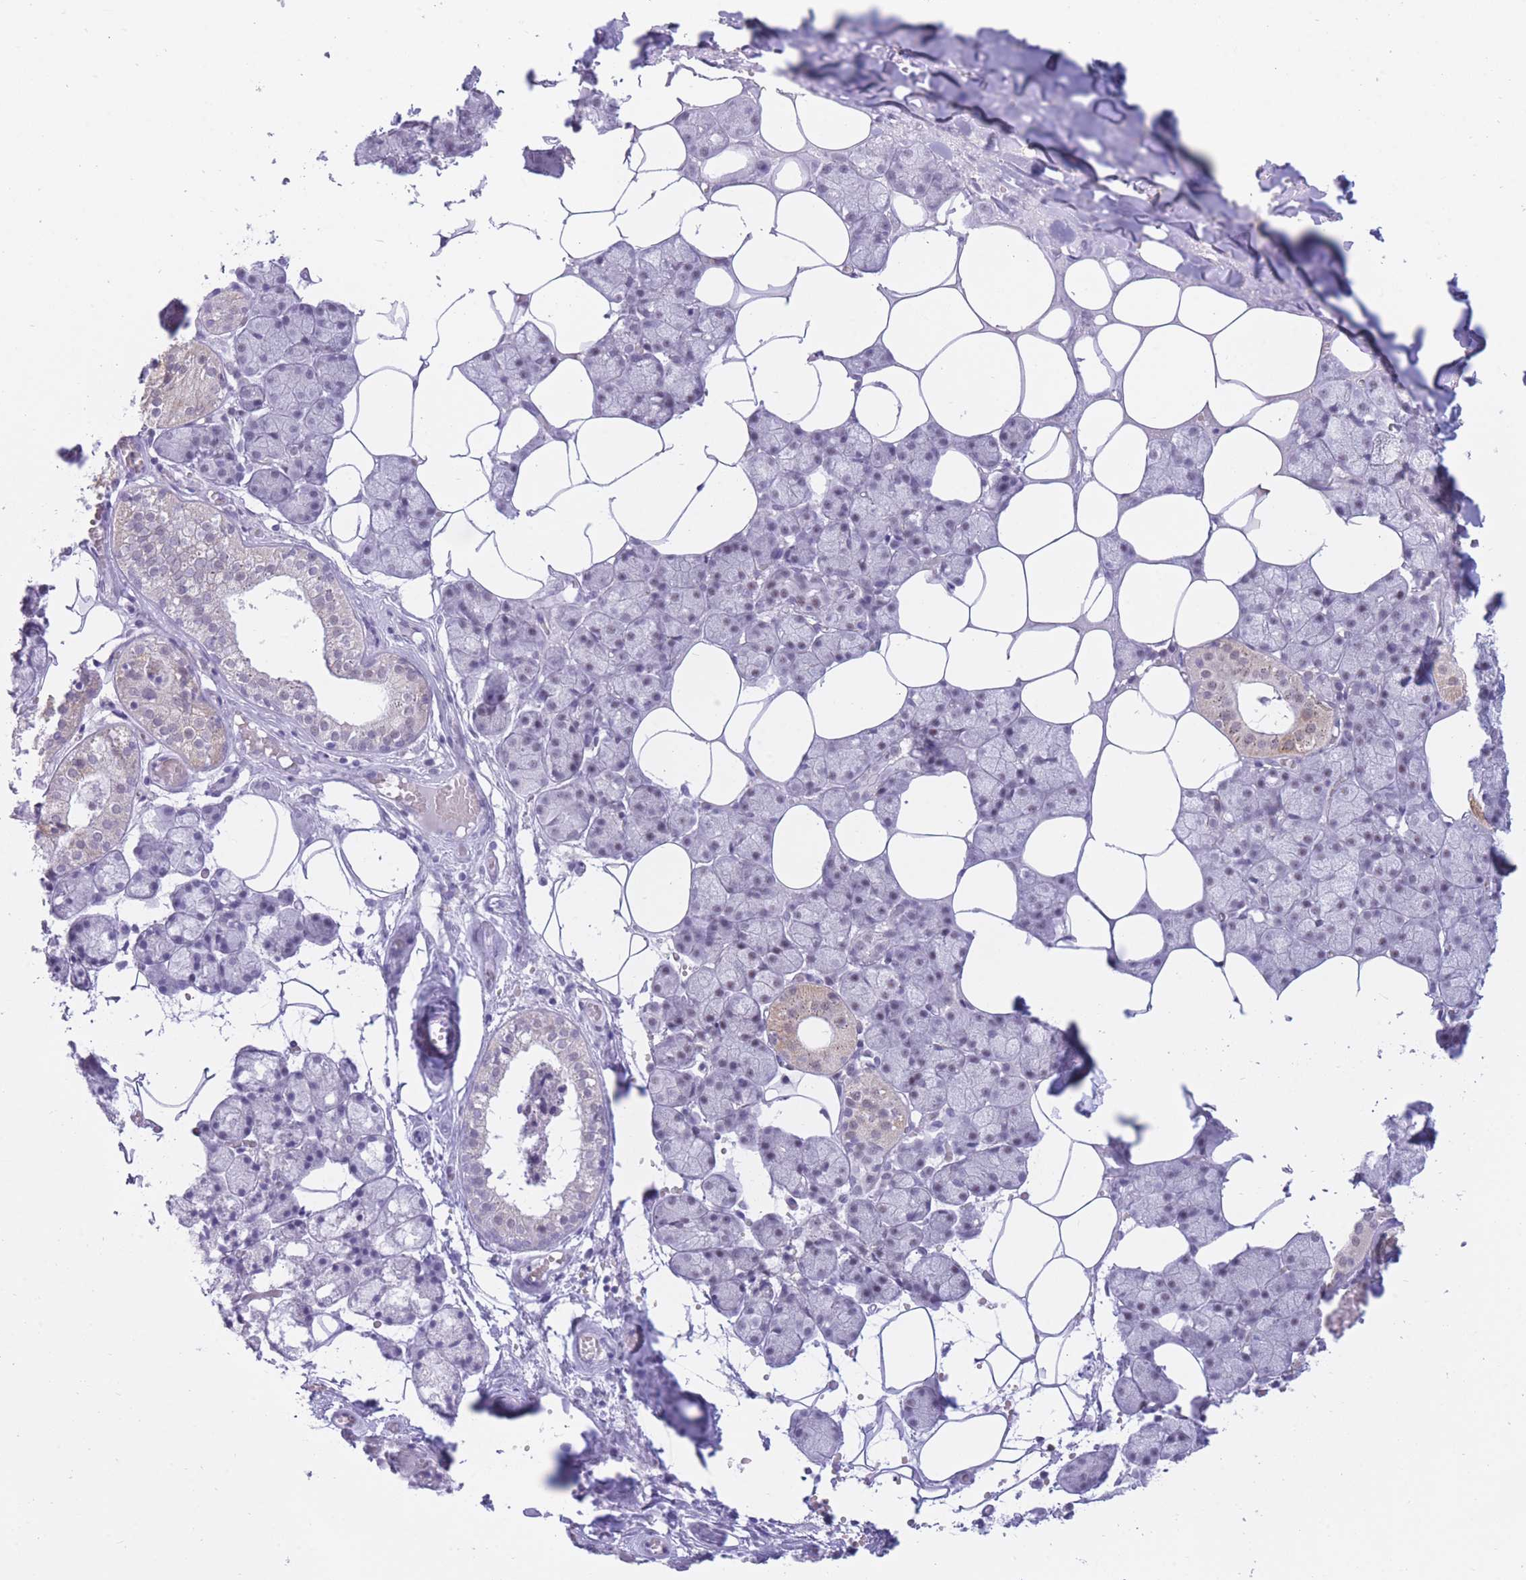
{"staining": {"intensity": "moderate", "quantity": "<25%", "location": "cytoplasmic/membranous,nuclear"}, "tissue": "salivary gland", "cell_type": "Glandular cells", "image_type": "normal", "snomed": [{"axis": "morphology", "description": "Normal tissue, NOS"}, {"axis": "topography", "description": "Salivary gland"}], "caption": "Unremarkable salivary gland demonstrates moderate cytoplasmic/membranous,nuclear expression in about <25% of glandular cells (brown staining indicates protein expression, while blue staining denotes nuclei)..", "gene": "CYP2B6", "patient": {"sex": "male", "age": 62}}